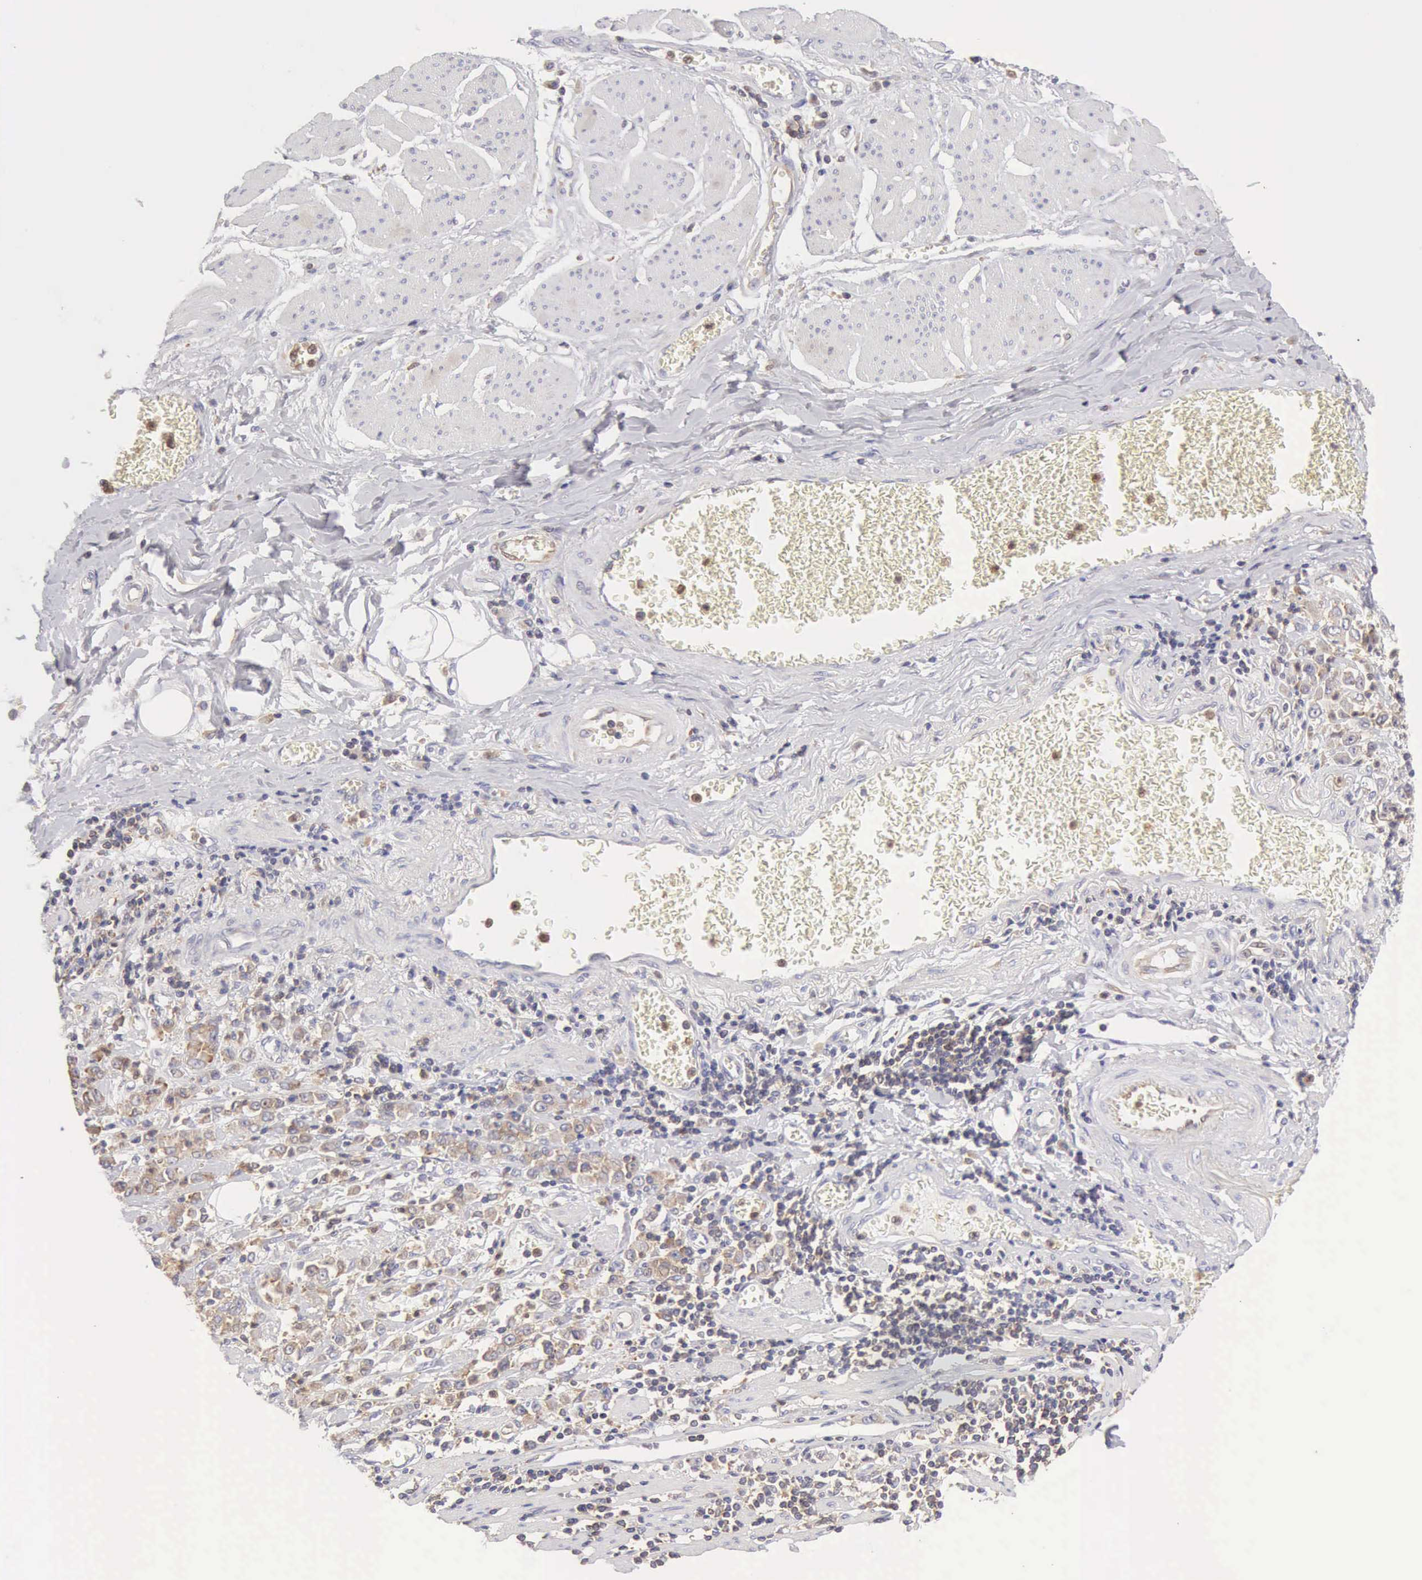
{"staining": {"intensity": "weak", "quantity": "25%-75%", "location": "cytoplasmic/membranous"}, "tissue": "stomach cancer", "cell_type": "Tumor cells", "image_type": "cancer", "snomed": [{"axis": "morphology", "description": "Adenocarcinoma, NOS"}, {"axis": "topography", "description": "Stomach"}], "caption": "A micrograph of human adenocarcinoma (stomach) stained for a protein demonstrates weak cytoplasmic/membranous brown staining in tumor cells.", "gene": "ARHGAP4", "patient": {"sex": "male", "age": 72}}